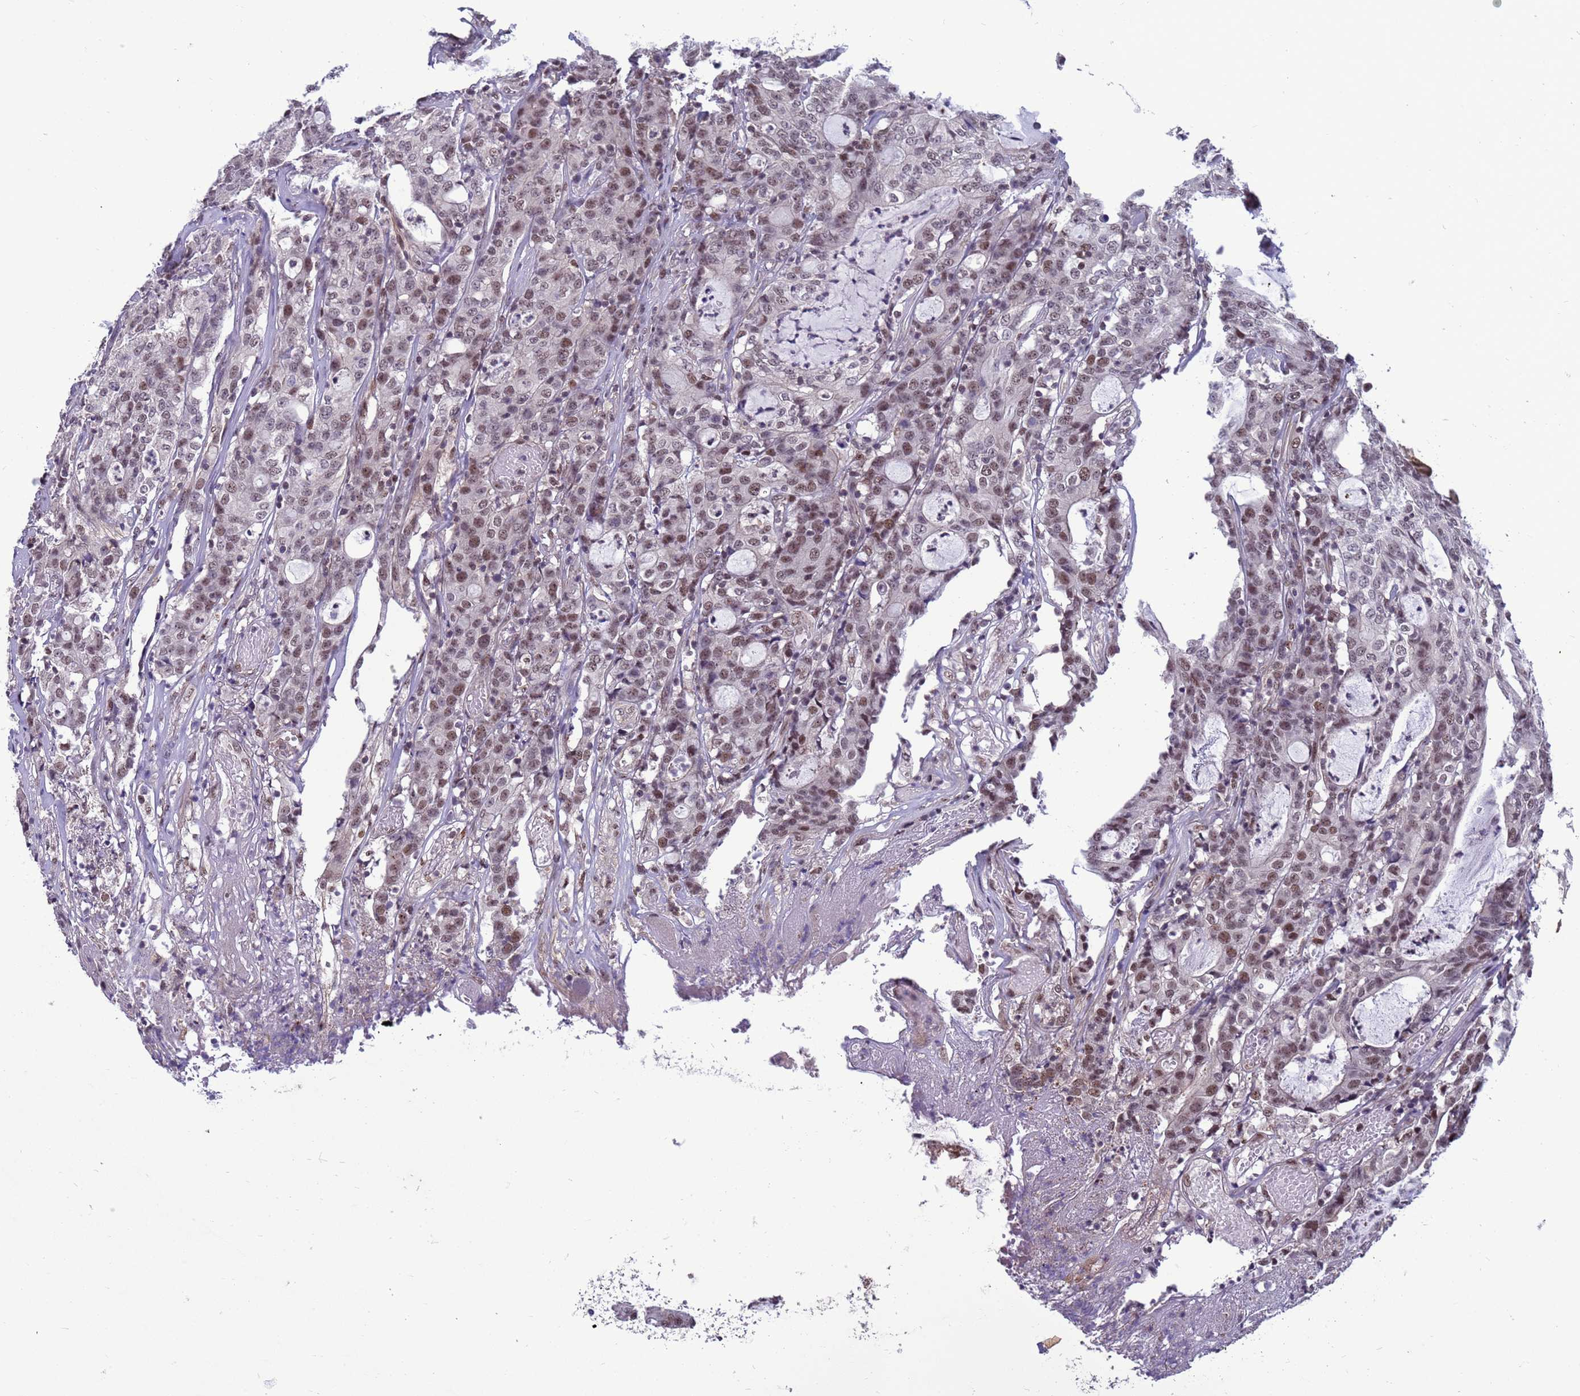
{"staining": {"intensity": "moderate", "quantity": ">75%", "location": "nuclear"}, "tissue": "colorectal cancer", "cell_type": "Tumor cells", "image_type": "cancer", "snomed": [{"axis": "morphology", "description": "Adenocarcinoma, NOS"}, {"axis": "topography", "description": "Colon"}], "caption": "Immunohistochemistry image of neoplastic tissue: human colorectal cancer stained using immunohistochemistry (IHC) shows medium levels of moderate protein expression localized specifically in the nuclear of tumor cells, appearing as a nuclear brown color.", "gene": "NSL1", "patient": {"sex": "male", "age": 83}}